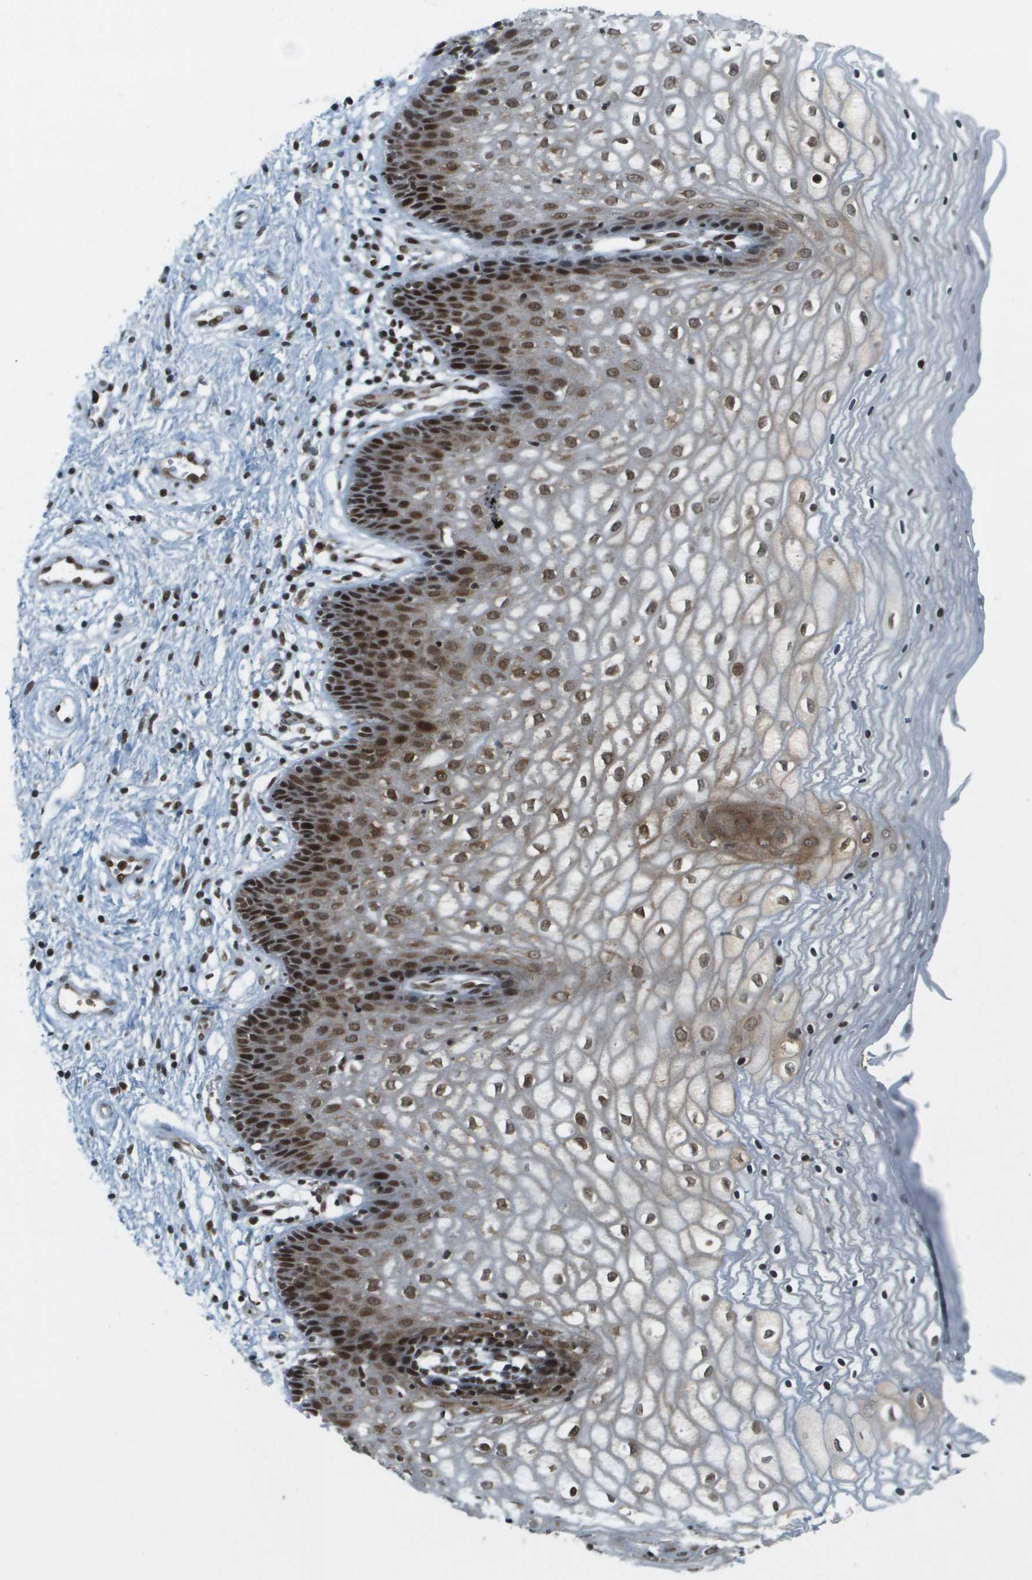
{"staining": {"intensity": "strong", "quantity": ">75%", "location": "nuclear"}, "tissue": "vagina", "cell_type": "Squamous epithelial cells", "image_type": "normal", "snomed": [{"axis": "morphology", "description": "Normal tissue, NOS"}, {"axis": "topography", "description": "Vagina"}], "caption": "Brown immunohistochemical staining in unremarkable human vagina demonstrates strong nuclear expression in about >75% of squamous epithelial cells.", "gene": "IRF7", "patient": {"sex": "female", "age": 34}}